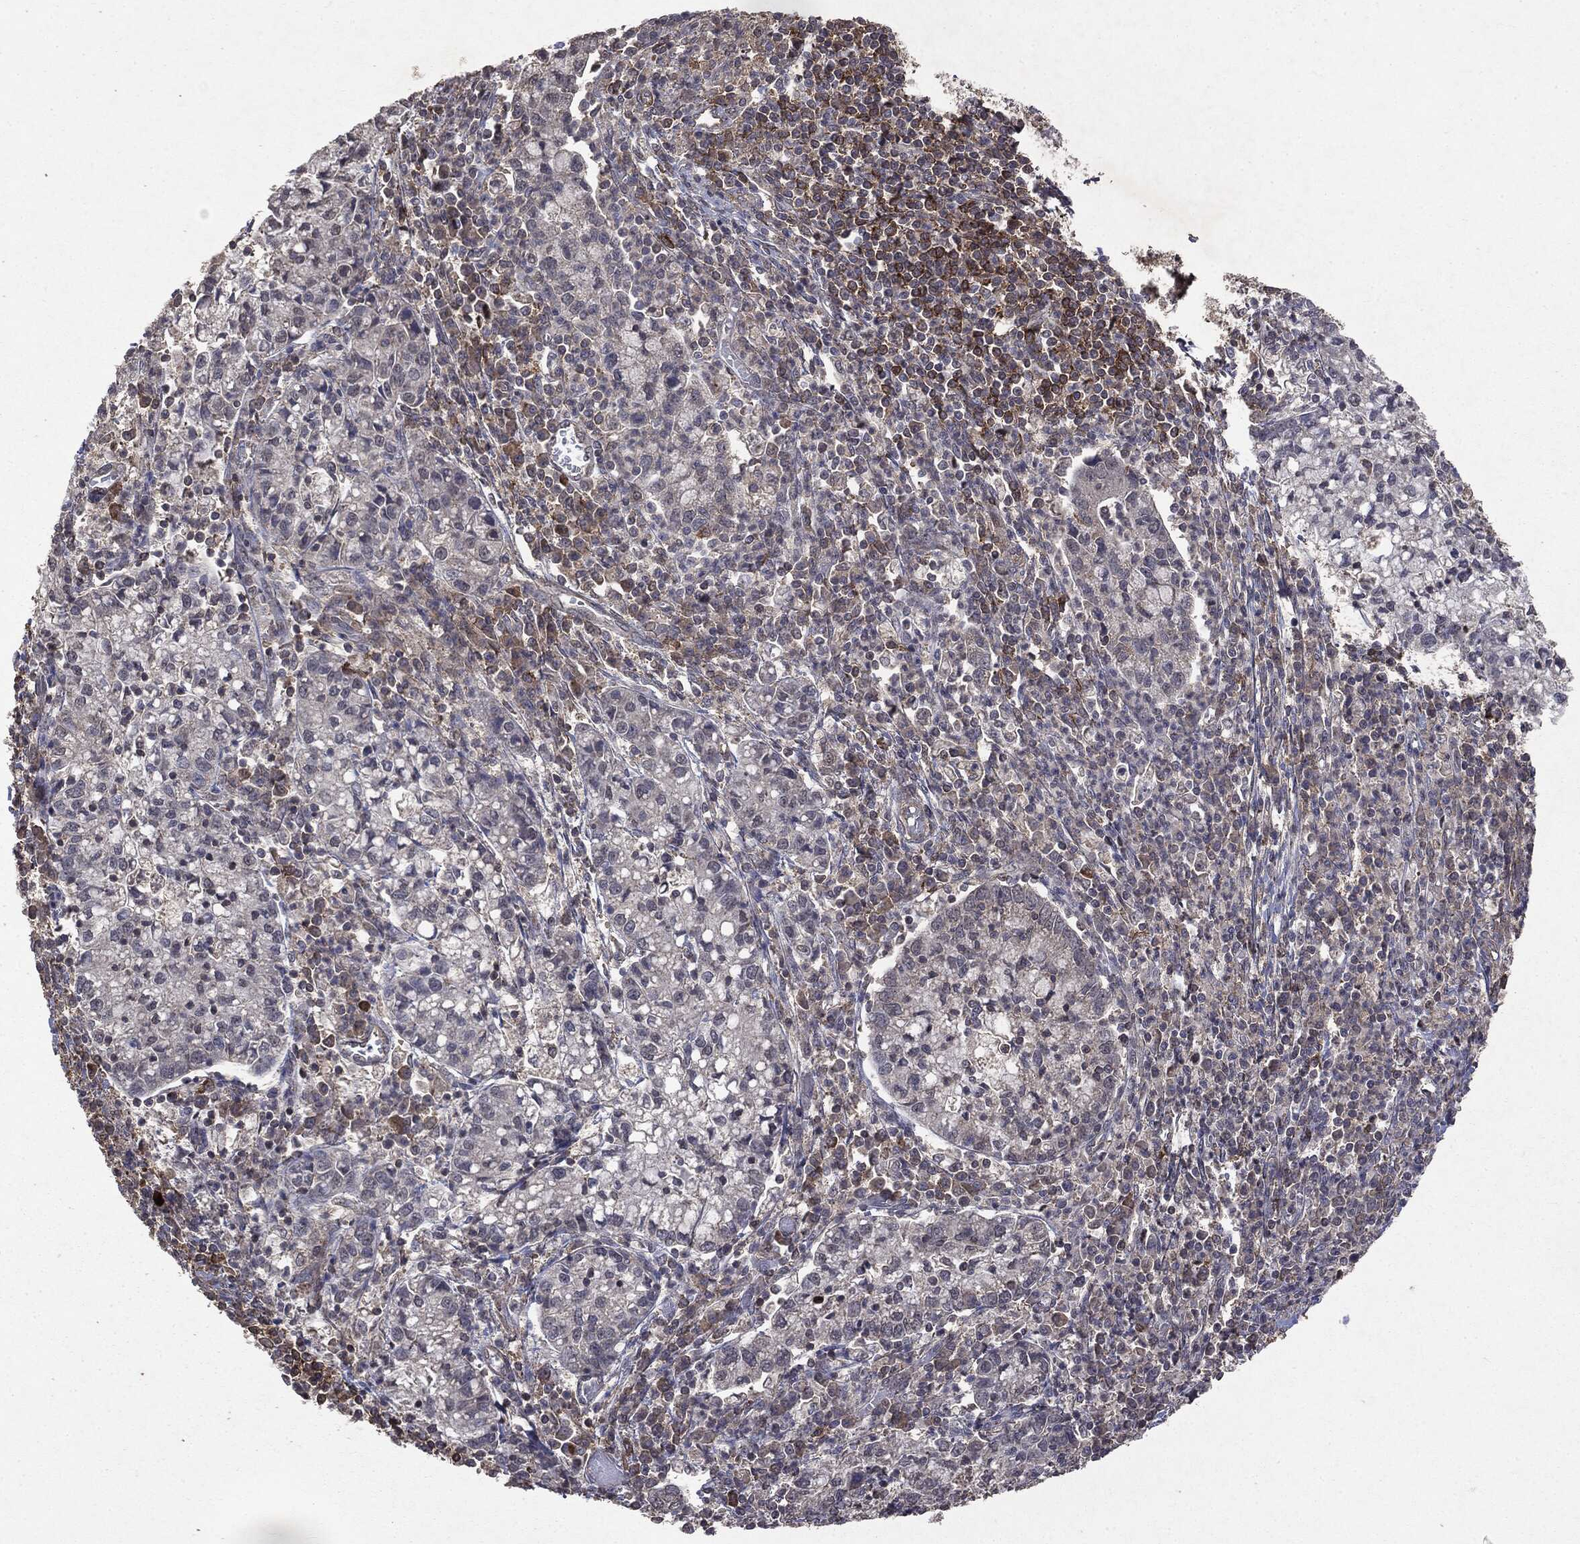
{"staining": {"intensity": "negative", "quantity": "none", "location": "none"}, "tissue": "cervical cancer", "cell_type": "Tumor cells", "image_type": "cancer", "snomed": [{"axis": "morphology", "description": "Normal tissue, NOS"}, {"axis": "morphology", "description": "Adenocarcinoma, NOS"}, {"axis": "topography", "description": "Cervix"}], "caption": "Immunohistochemical staining of cervical cancer displays no significant staining in tumor cells.", "gene": "PTEN", "patient": {"sex": "female", "age": 44}}